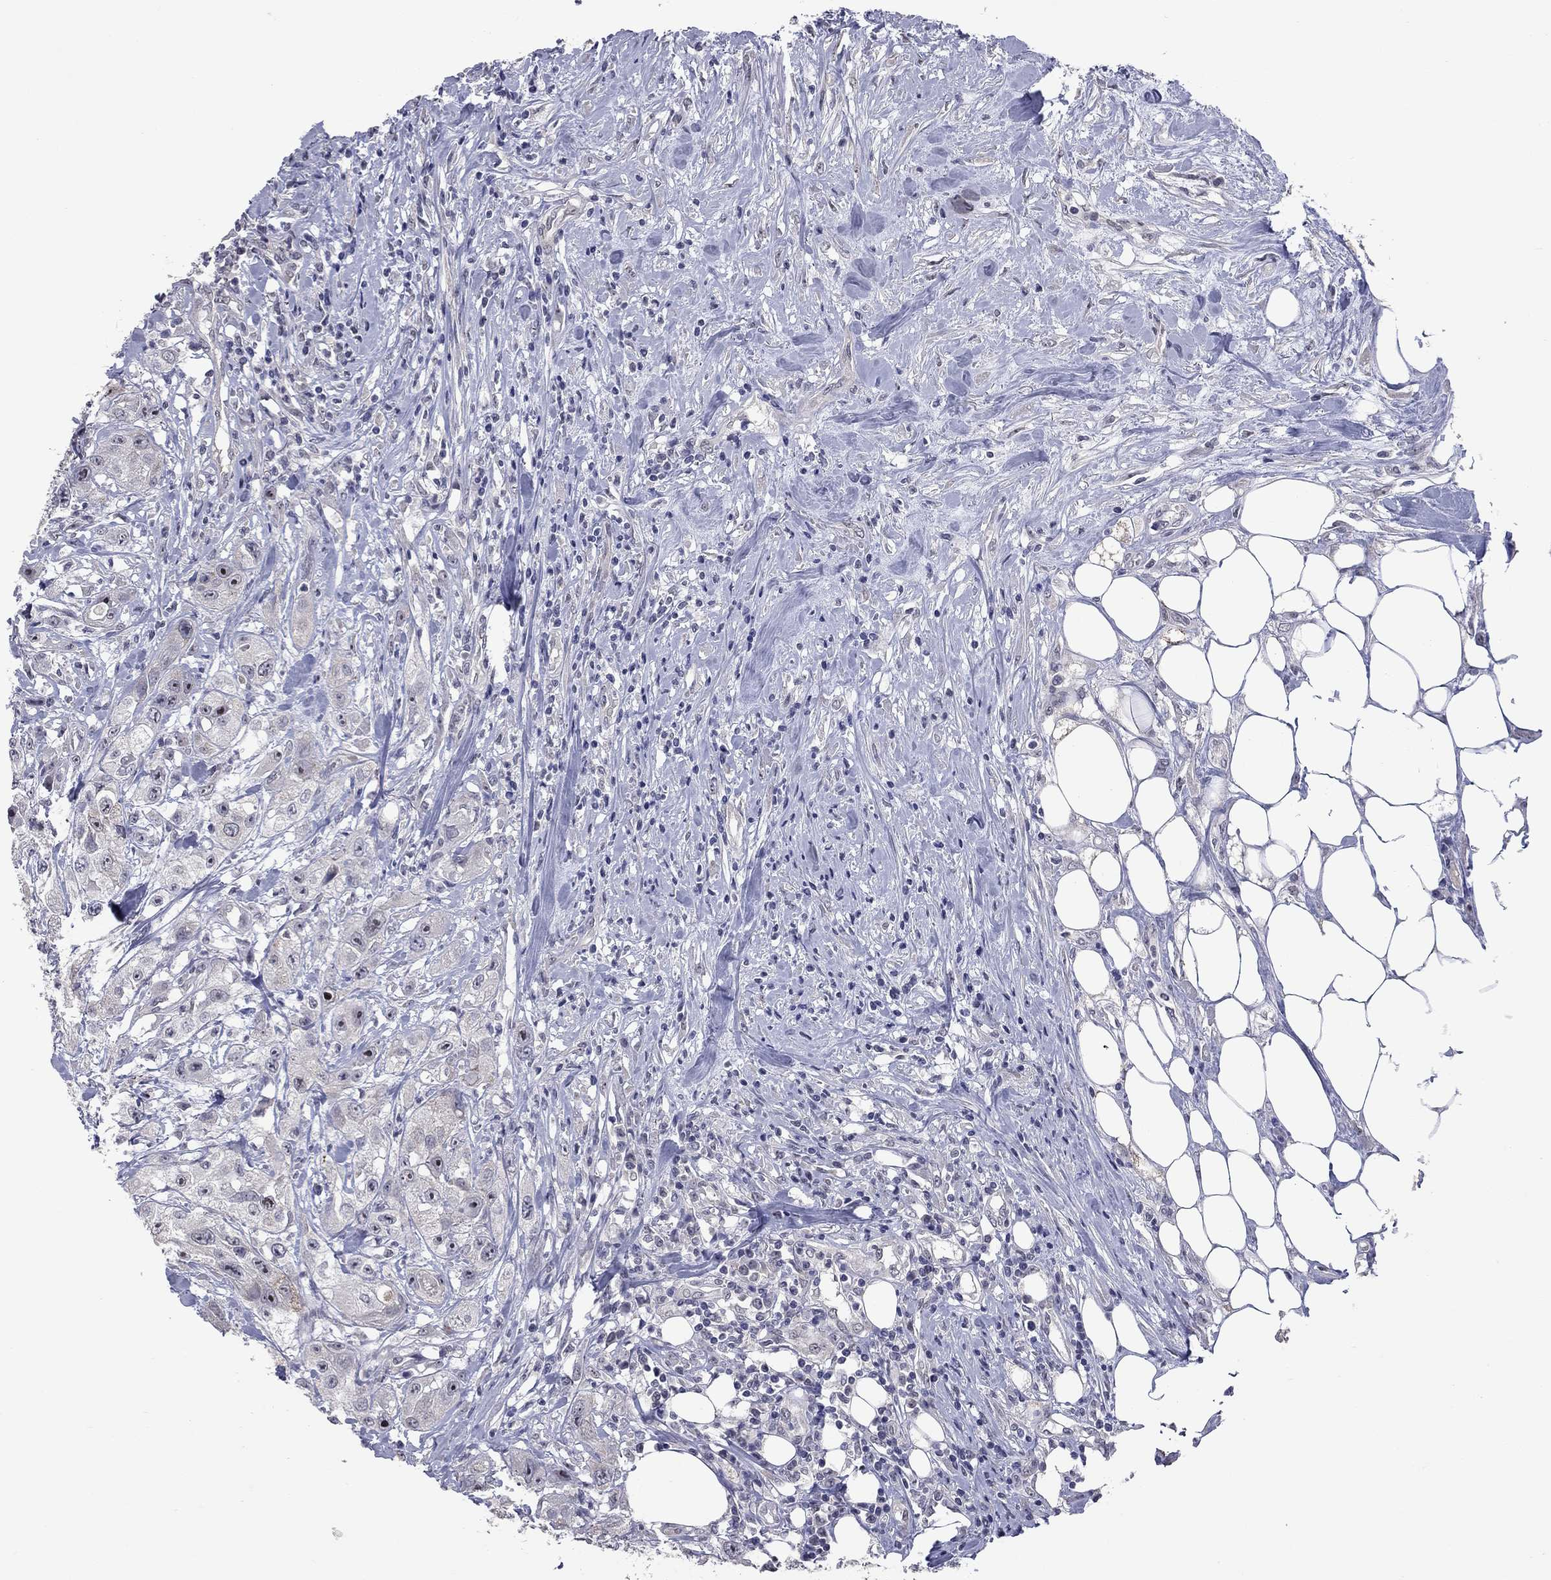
{"staining": {"intensity": "negative", "quantity": "none", "location": "none"}, "tissue": "urothelial cancer", "cell_type": "Tumor cells", "image_type": "cancer", "snomed": [{"axis": "morphology", "description": "Urothelial carcinoma, High grade"}, {"axis": "topography", "description": "Urinary bladder"}], "caption": "Micrograph shows no significant protein staining in tumor cells of urothelial cancer.", "gene": "SHOC2", "patient": {"sex": "male", "age": 79}}